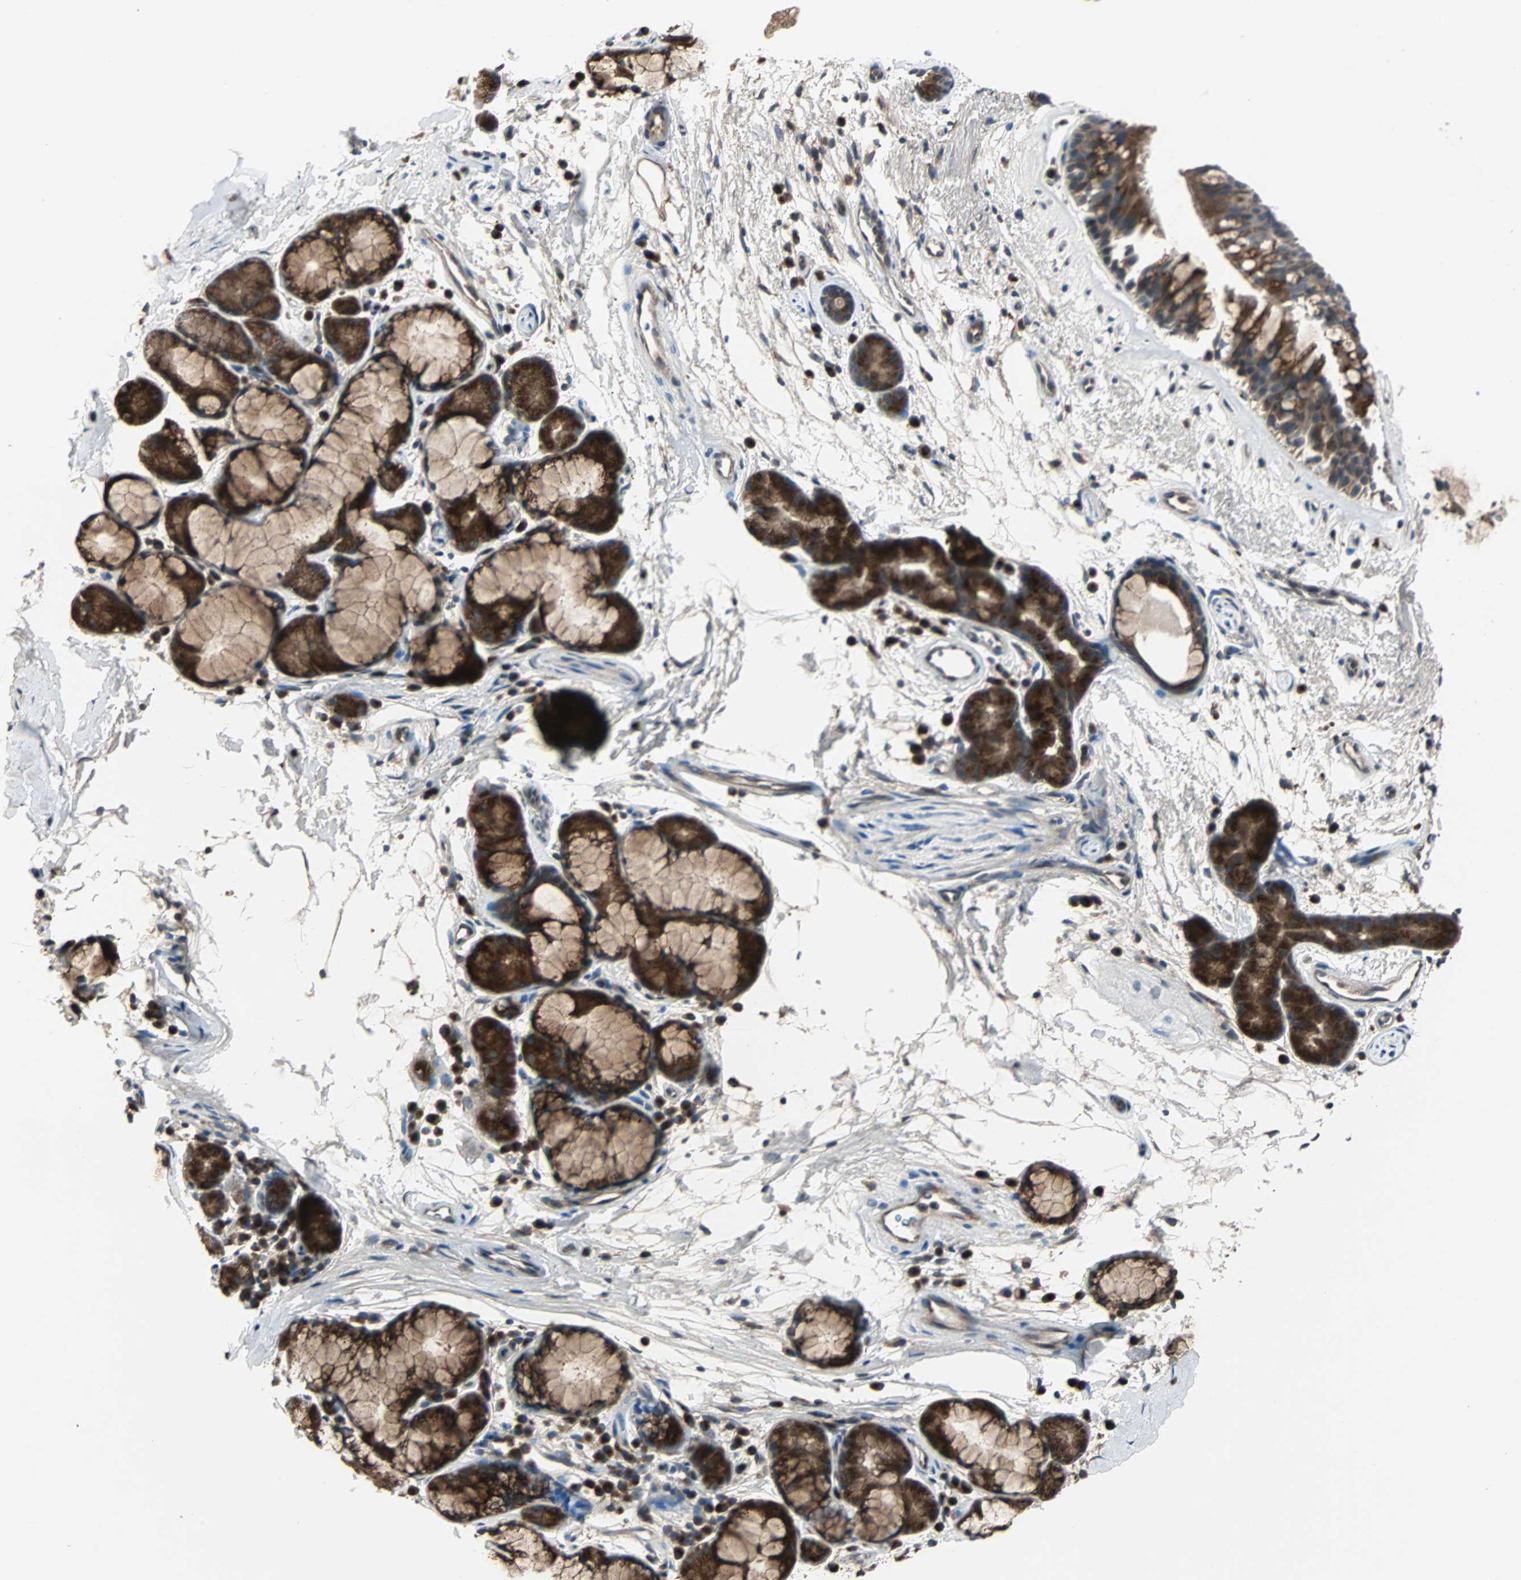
{"staining": {"intensity": "strong", "quantity": ">75%", "location": "cytoplasmic/membranous"}, "tissue": "bronchus", "cell_type": "Respiratory epithelial cells", "image_type": "normal", "snomed": [{"axis": "morphology", "description": "Normal tissue, NOS"}, {"axis": "topography", "description": "Bronchus"}], "caption": "A photomicrograph of human bronchus stained for a protein exhibits strong cytoplasmic/membranous brown staining in respiratory epithelial cells. The staining was performed using DAB (3,3'-diaminobenzidine), with brown indicating positive protein expression. Nuclei are stained blue with hematoxylin.", "gene": "ARF1", "patient": {"sex": "female", "age": 54}}